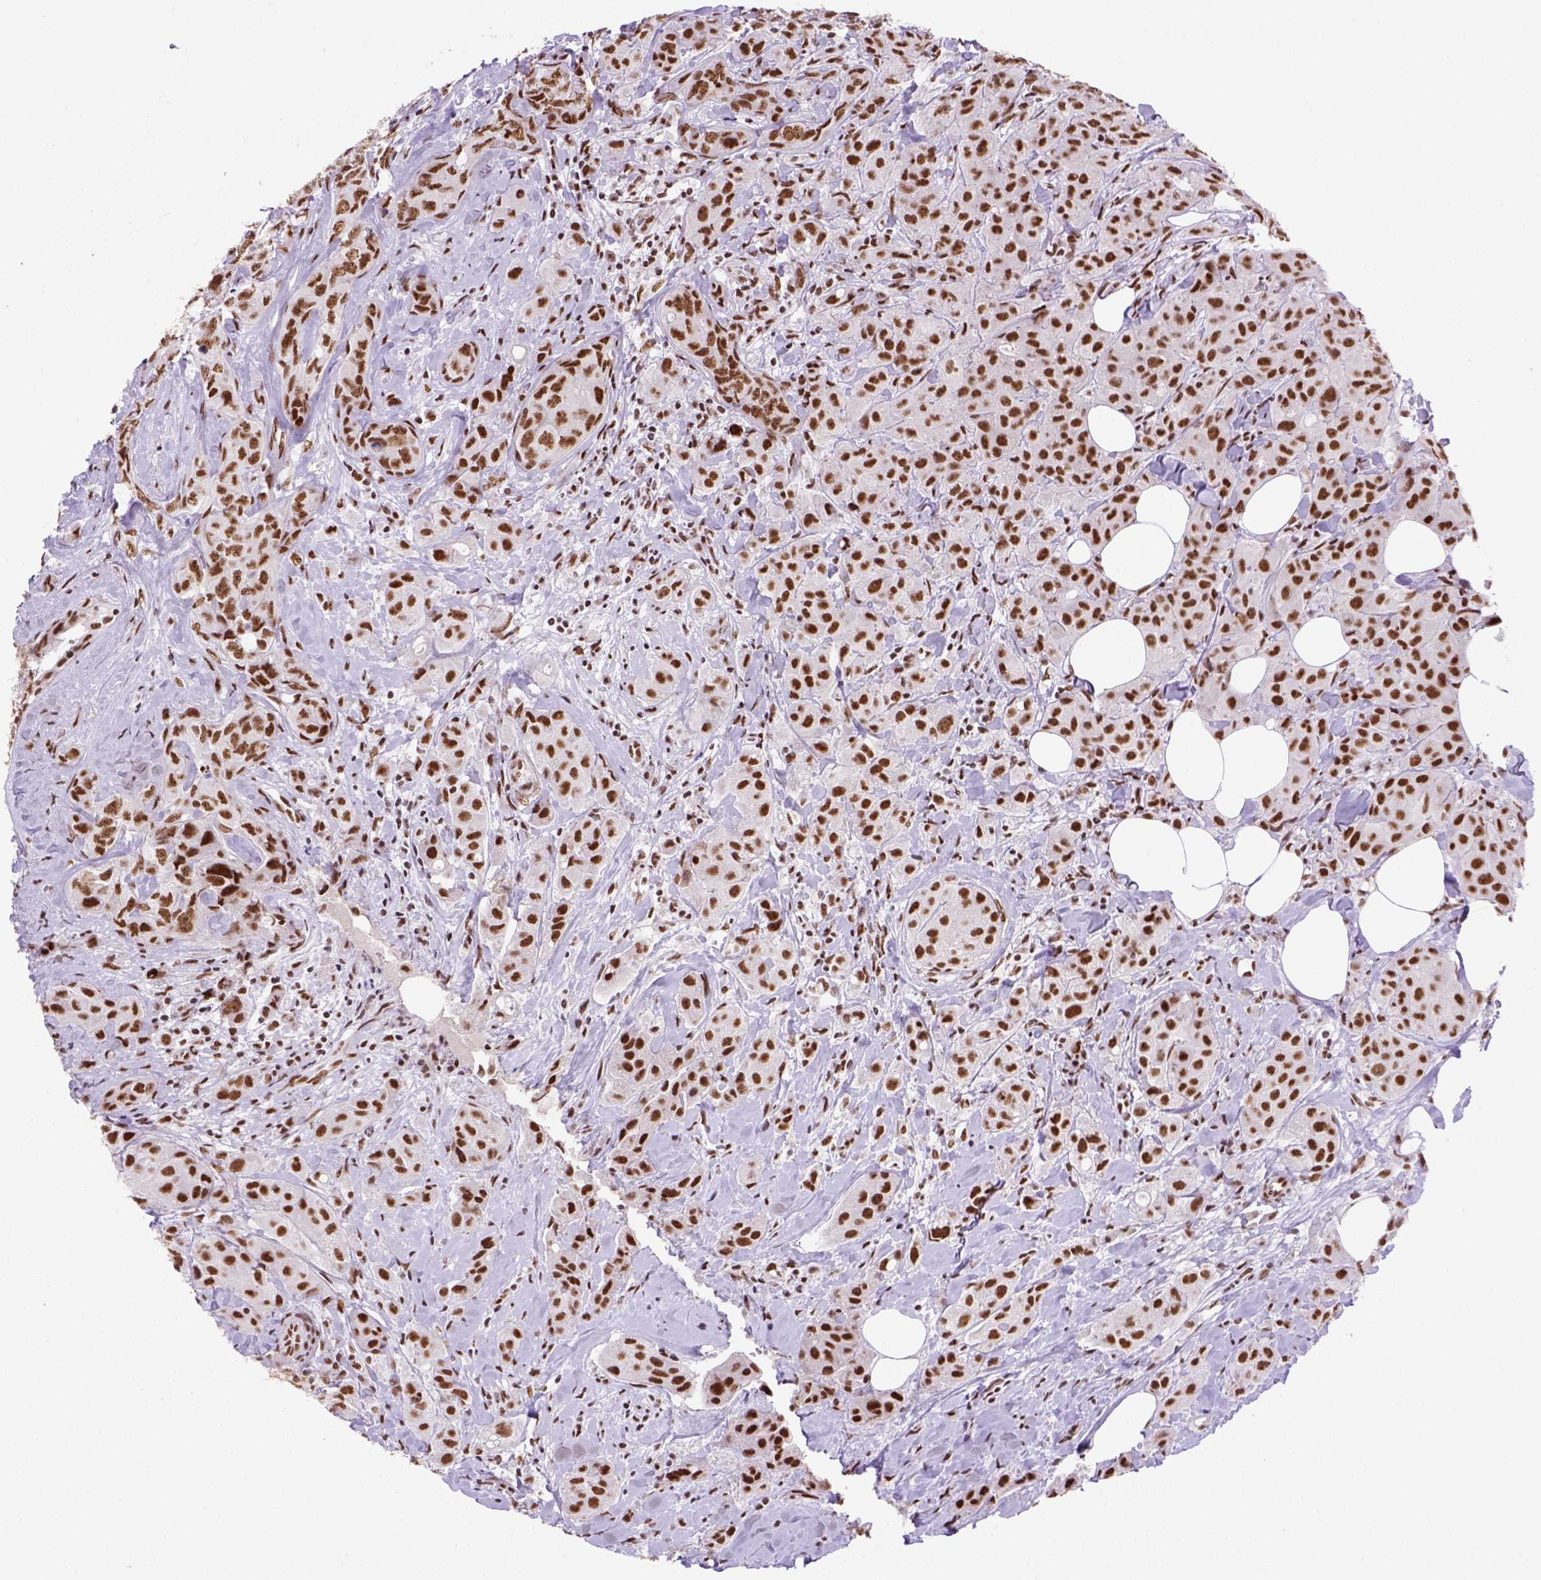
{"staining": {"intensity": "strong", "quantity": ">75%", "location": "nuclear"}, "tissue": "breast cancer", "cell_type": "Tumor cells", "image_type": "cancer", "snomed": [{"axis": "morphology", "description": "Duct carcinoma"}, {"axis": "topography", "description": "Breast"}], "caption": "Infiltrating ductal carcinoma (breast) stained with a brown dye exhibits strong nuclear positive expression in approximately >75% of tumor cells.", "gene": "NSMCE2", "patient": {"sex": "female", "age": 43}}